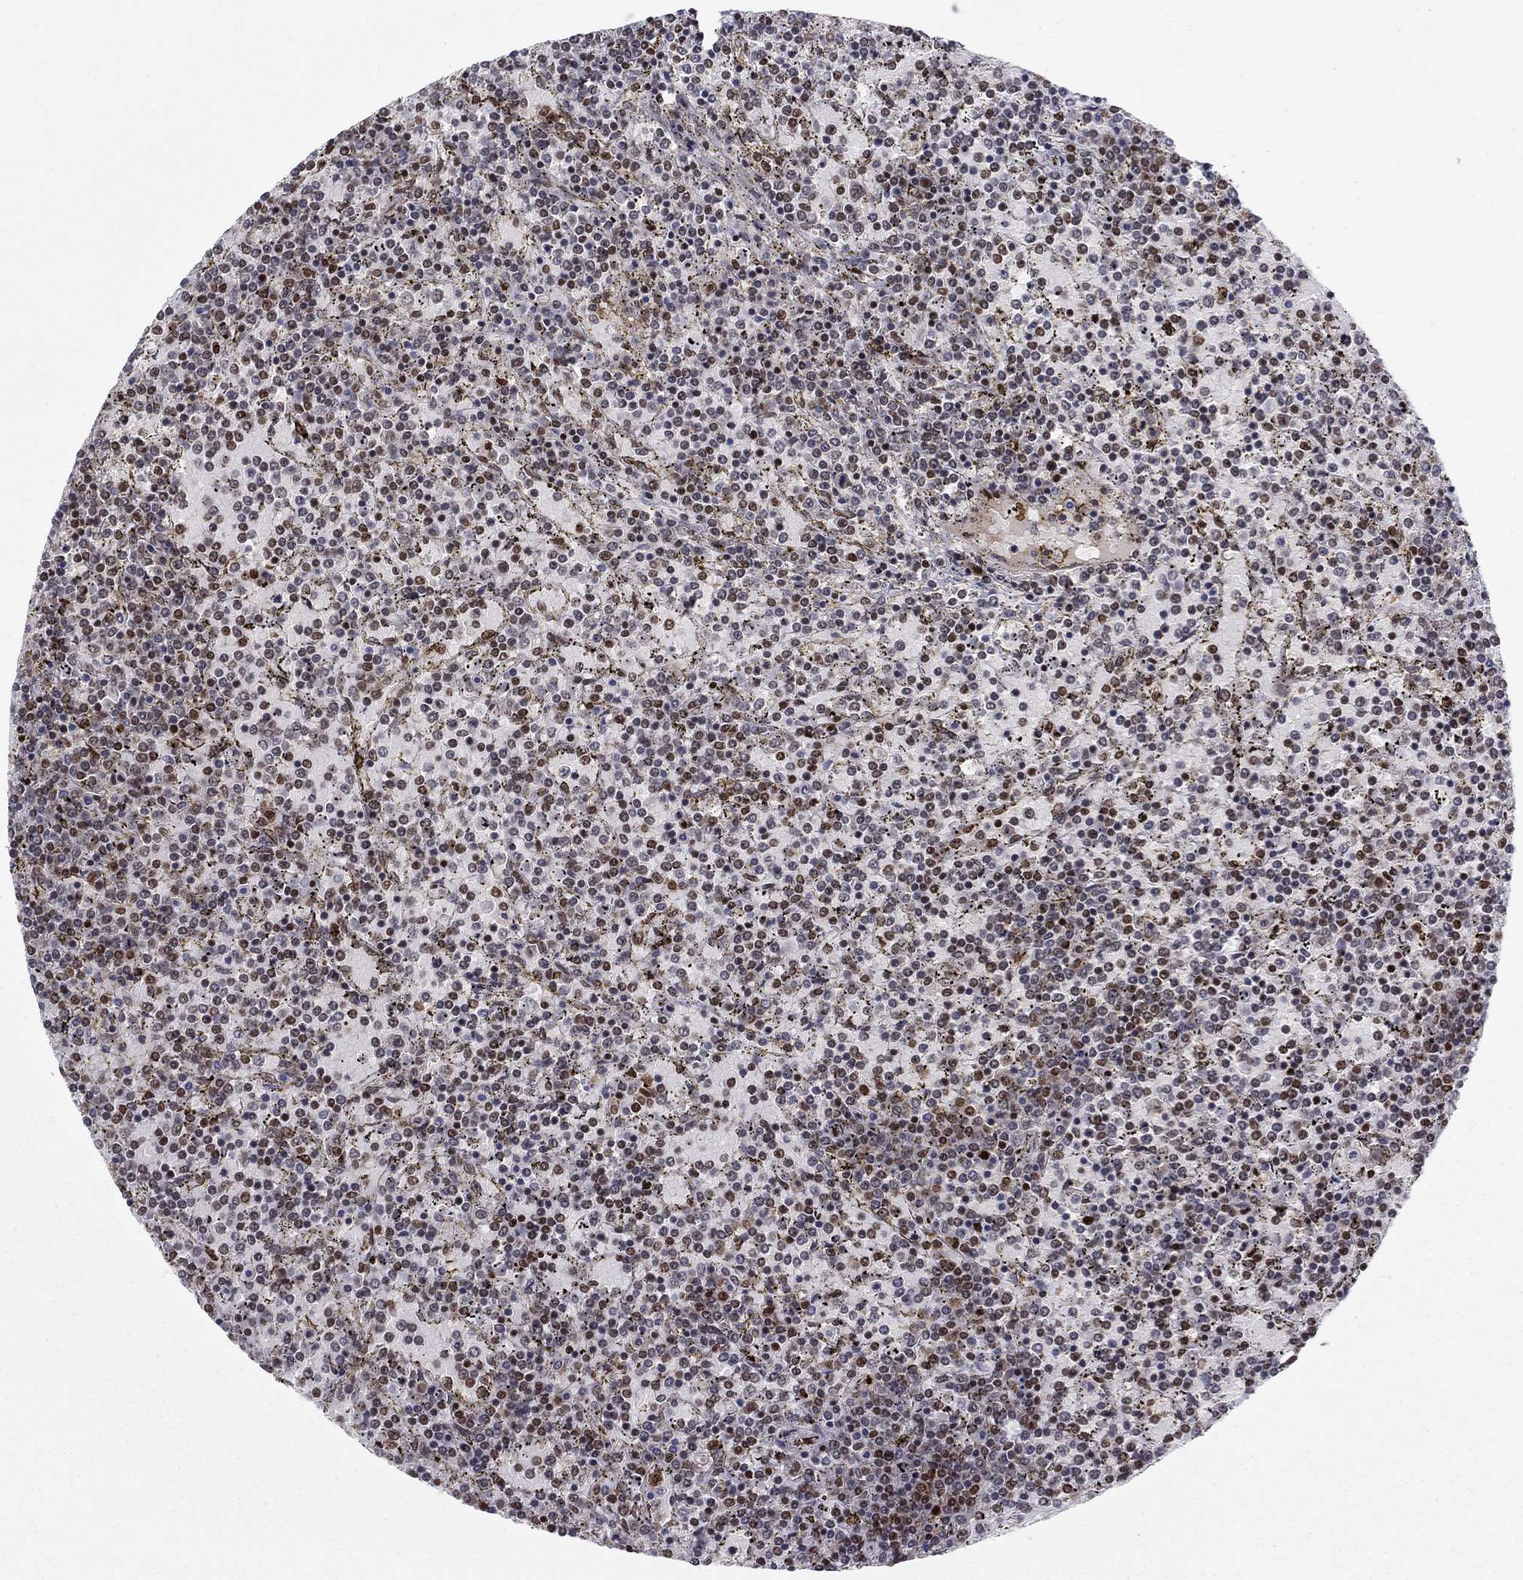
{"staining": {"intensity": "moderate", "quantity": "25%-75%", "location": "nuclear"}, "tissue": "lymphoma", "cell_type": "Tumor cells", "image_type": "cancer", "snomed": [{"axis": "morphology", "description": "Malignant lymphoma, non-Hodgkin's type, Low grade"}, {"axis": "topography", "description": "Spleen"}], "caption": "Malignant lymphoma, non-Hodgkin's type (low-grade) tissue demonstrates moderate nuclear expression in approximately 25%-75% of tumor cells (Stains: DAB in brown, nuclei in blue, Microscopy: brightfield microscopy at high magnification).", "gene": "USP54", "patient": {"sex": "female", "age": 77}}